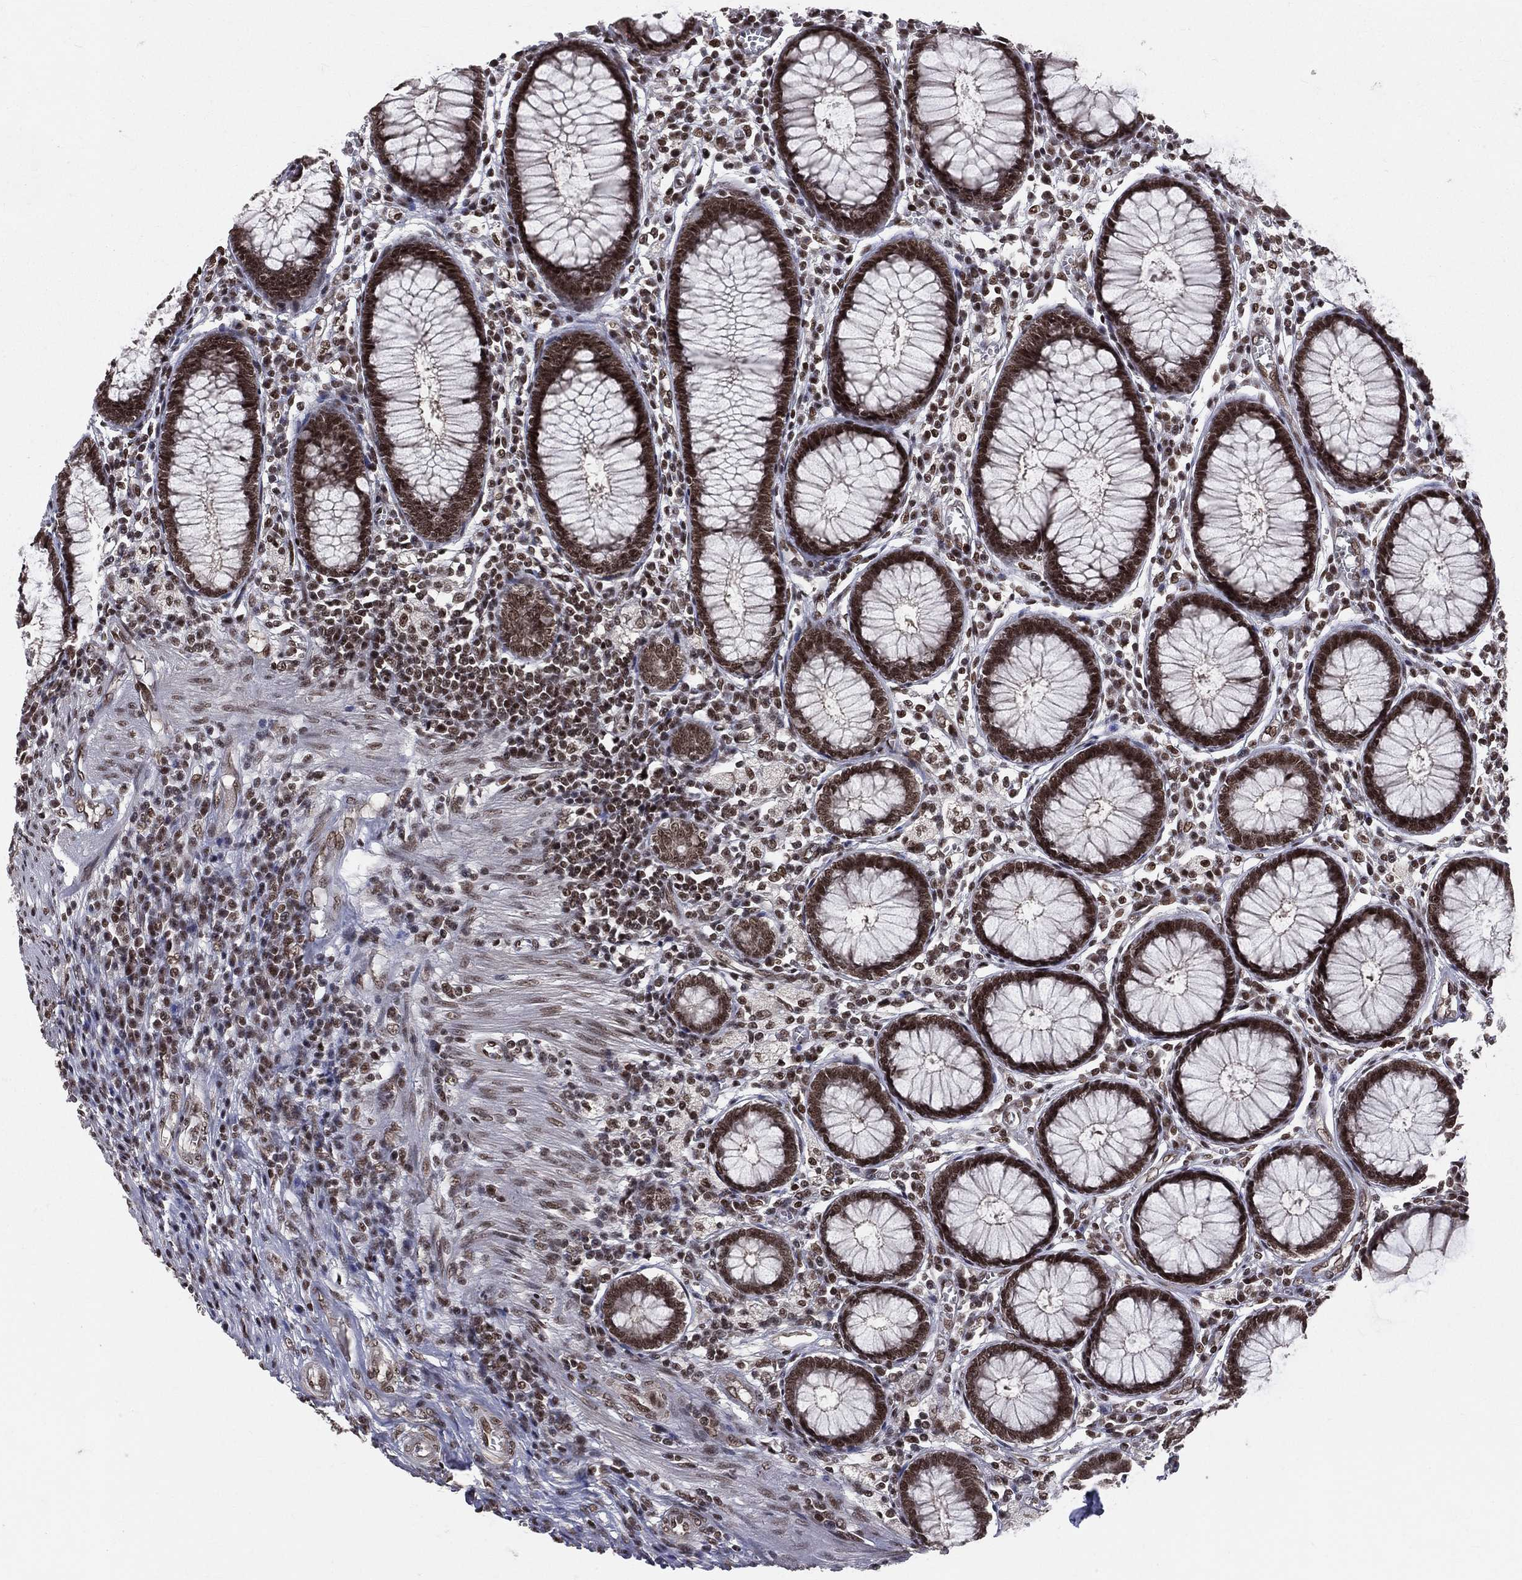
{"staining": {"intensity": "moderate", "quantity": "<25%", "location": "nuclear"}, "tissue": "colon", "cell_type": "Endothelial cells", "image_type": "normal", "snomed": [{"axis": "morphology", "description": "Normal tissue, NOS"}, {"axis": "topography", "description": "Colon"}], "caption": "Immunohistochemistry (IHC) histopathology image of normal human colon stained for a protein (brown), which displays low levels of moderate nuclear positivity in about <25% of endothelial cells.", "gene": "SMC3", "patient": {"sex": "male", "age": 65}}